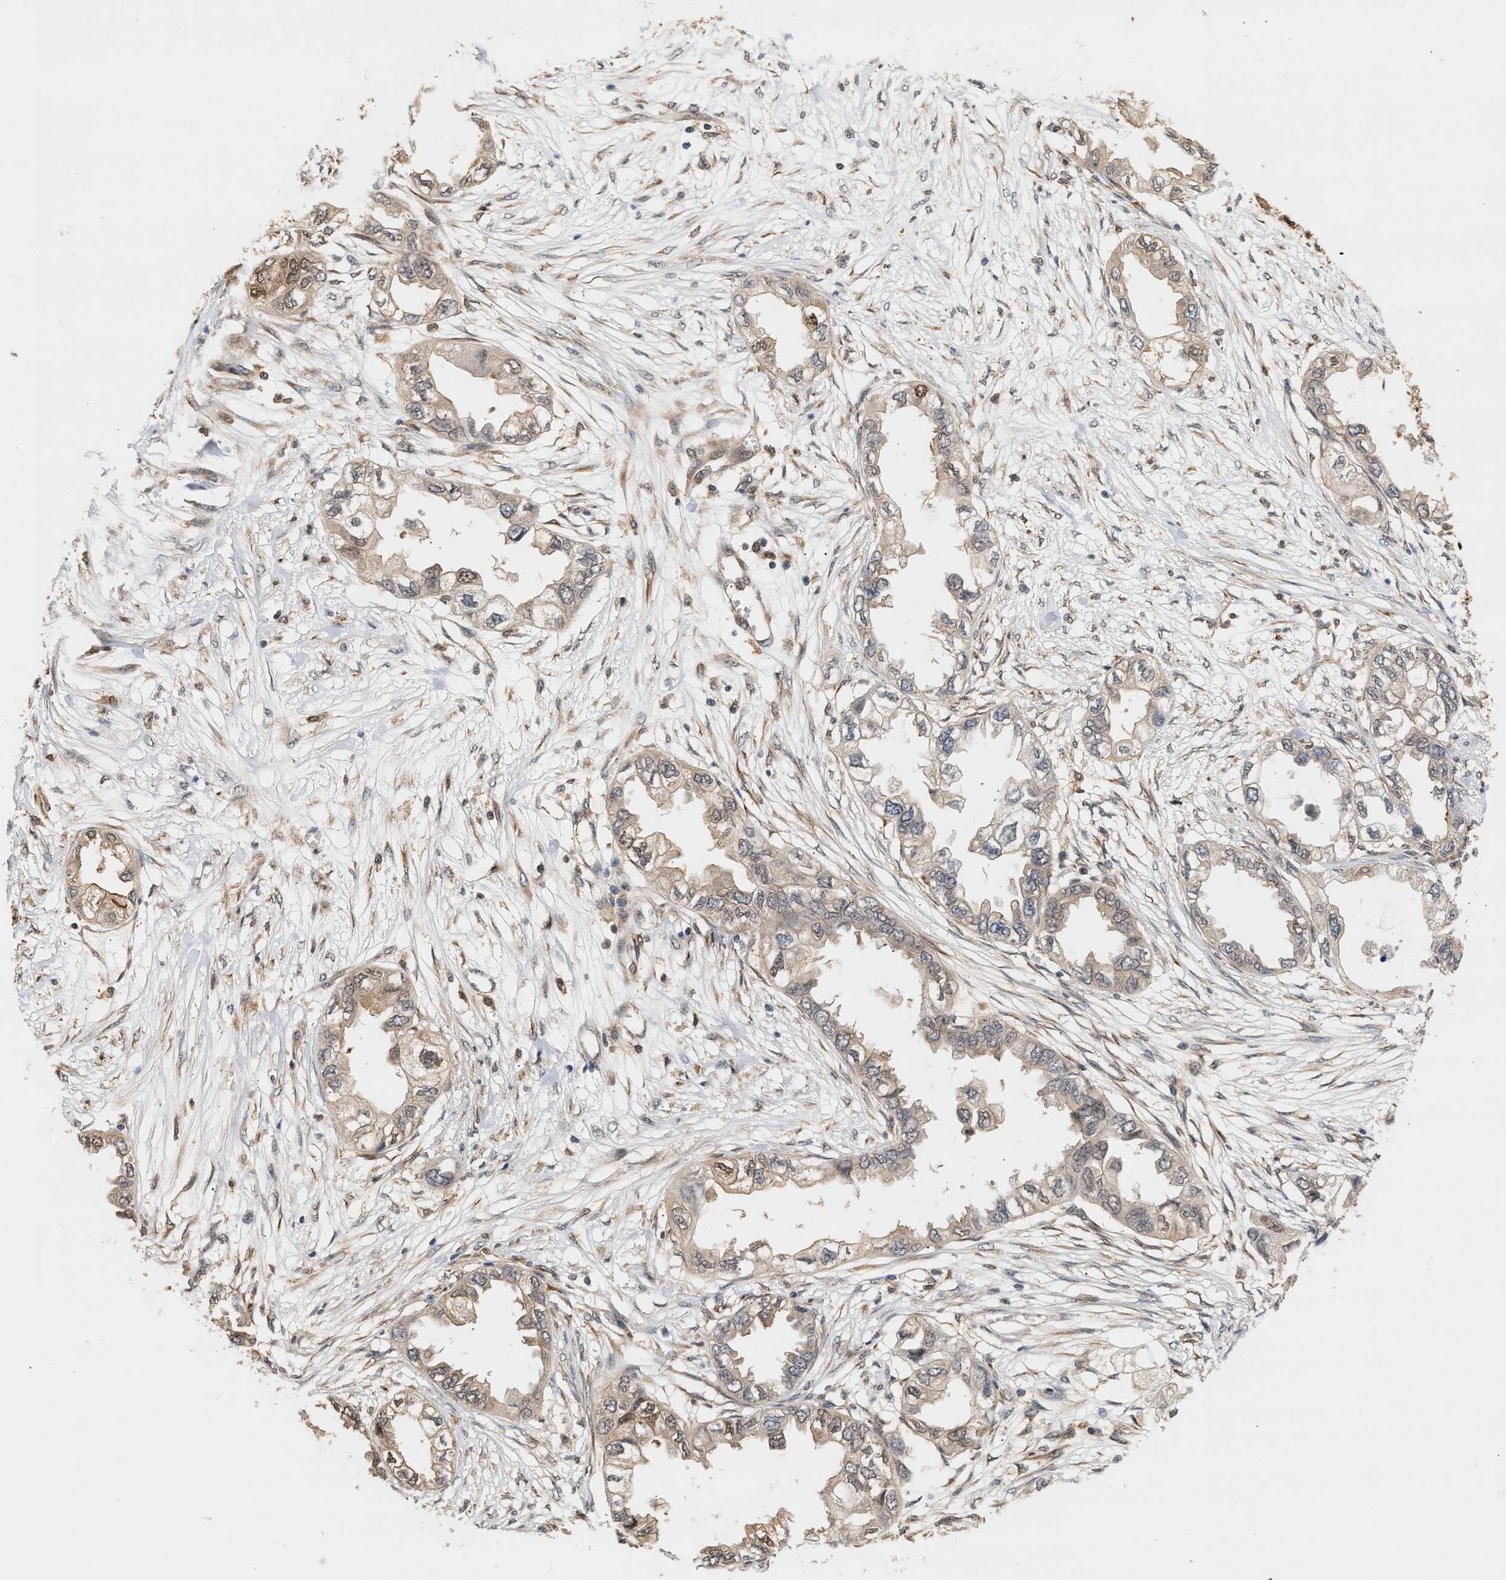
{"staining": {"intensity": "weak", "quantity": ">75%", "location": "cytoplasmic/membranous,nuclear"}, "tissue": "endometrial cancer", "cell_type": "Tumor cells", "image_type": "cancer", "snomed": [{"axis": "morphology", "description": "Adenocarcinoma, NOS"}, {"axis": "topography", "description": "Endometrium"}], "caption": "Endometrial cancer stained with immunohistochemistry (IHC) shows weak cytoplasmic/membranous and nuclear positivity in about >75% of tumor cells.", "gene": "ABHD5", "patient": {"sex": "female", "age": 67}}